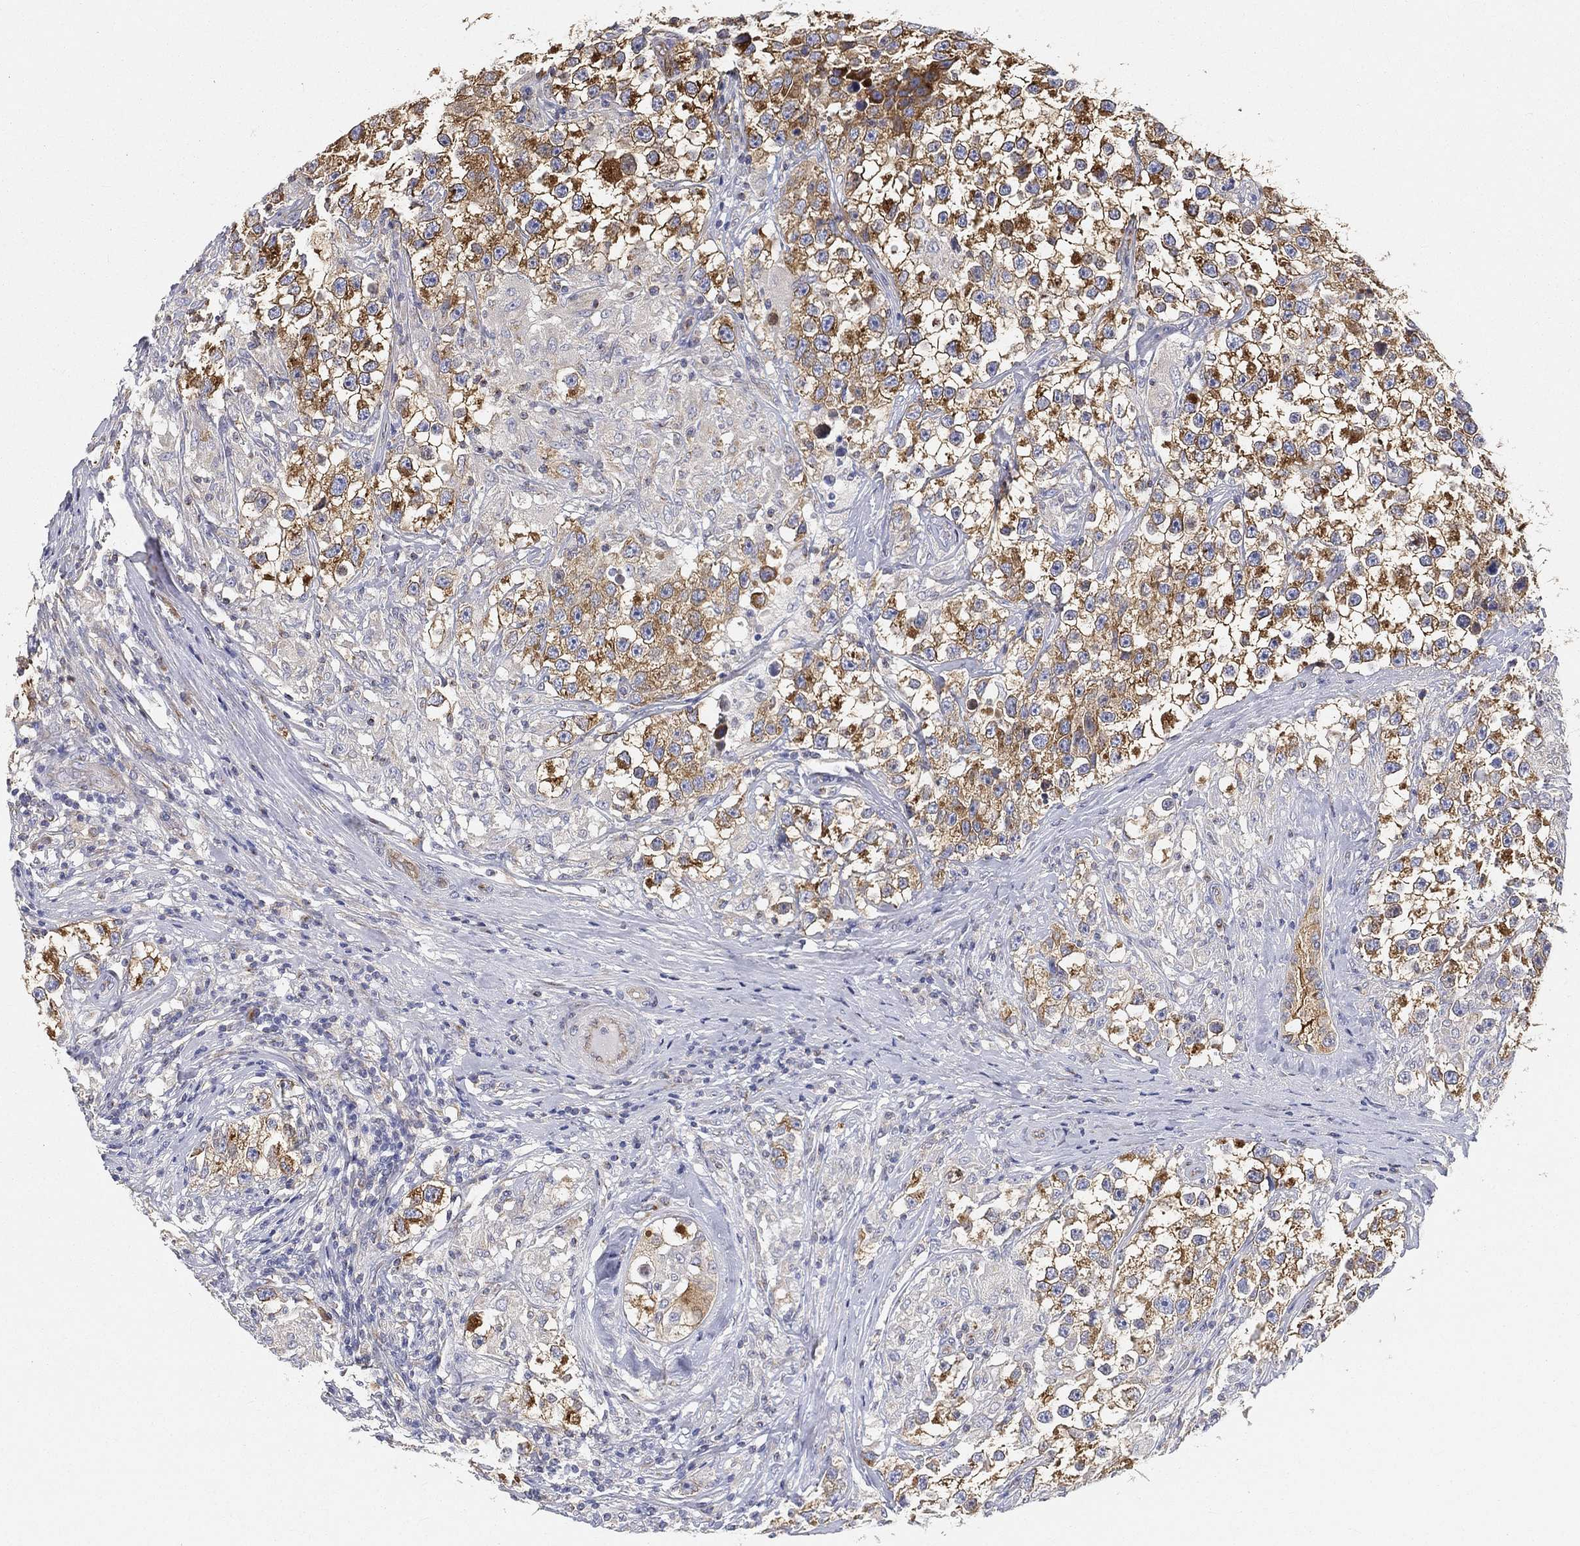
{"staining": {"intensity": "strong", "quantity": "25%-75%", "location": "cytoplasmic/membranous"}, "tissue": "testis cancer", "cell_type": "Tumor cells", "image_type": "cancer", "snomed": [{"axis": "morphology", "description": "Seminoma, NOS"}, {"axis": "topography", "description": "Testis"}], "caption": "This is an image of immunohistochemistry (IHC) staining of testis cancer (seminoma), which shows strong staining in the cytoplasmic/membranous of tumor cells.", "gene": "TMEM25", "patient": {"sex": "male", "age": 46}}